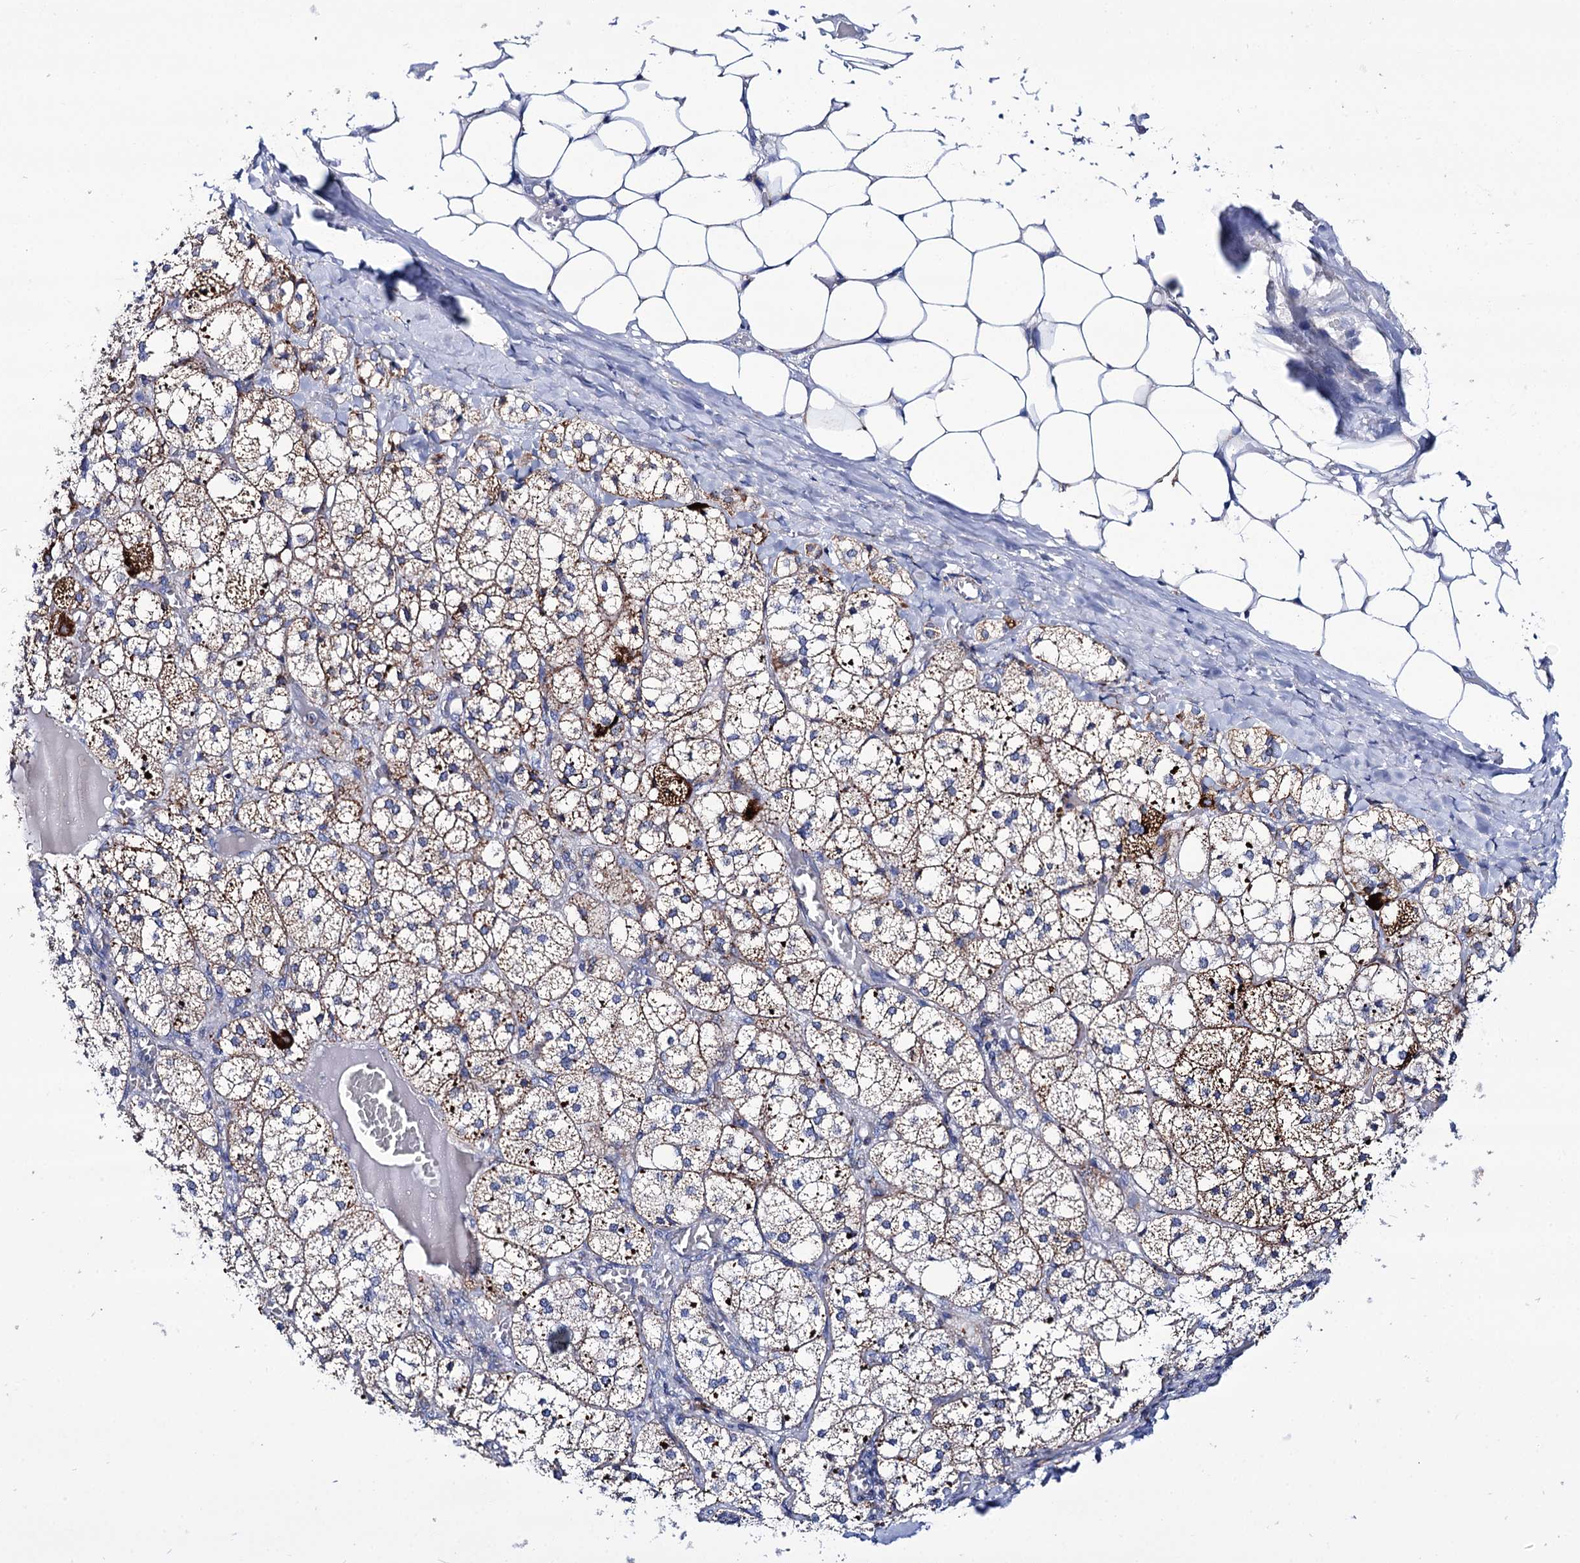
{"staining": {"intensity": "strong", "quantity": ">75%", "location": "cytoplasmic/membranous"}, "tissue": "adrenal gland", "cell_type": "Glandular cells", "image_type": "normal", "snomed": [{"axis": "morphology", "description": "Normal tissue, NOS"}, {"axis": "topography", "description": "Adrenal gland"}], "caption": "Immunohistochemistry (DAB (3,3'-diaminobenzidine)) staining of unremarkable adrenal gland exhibits strong cytoplasmic/membranous protein positivity in approximately >75% of glandular cells.", "gene": "UBASH3B", "patient": {"sex": "female", "age": 61}}